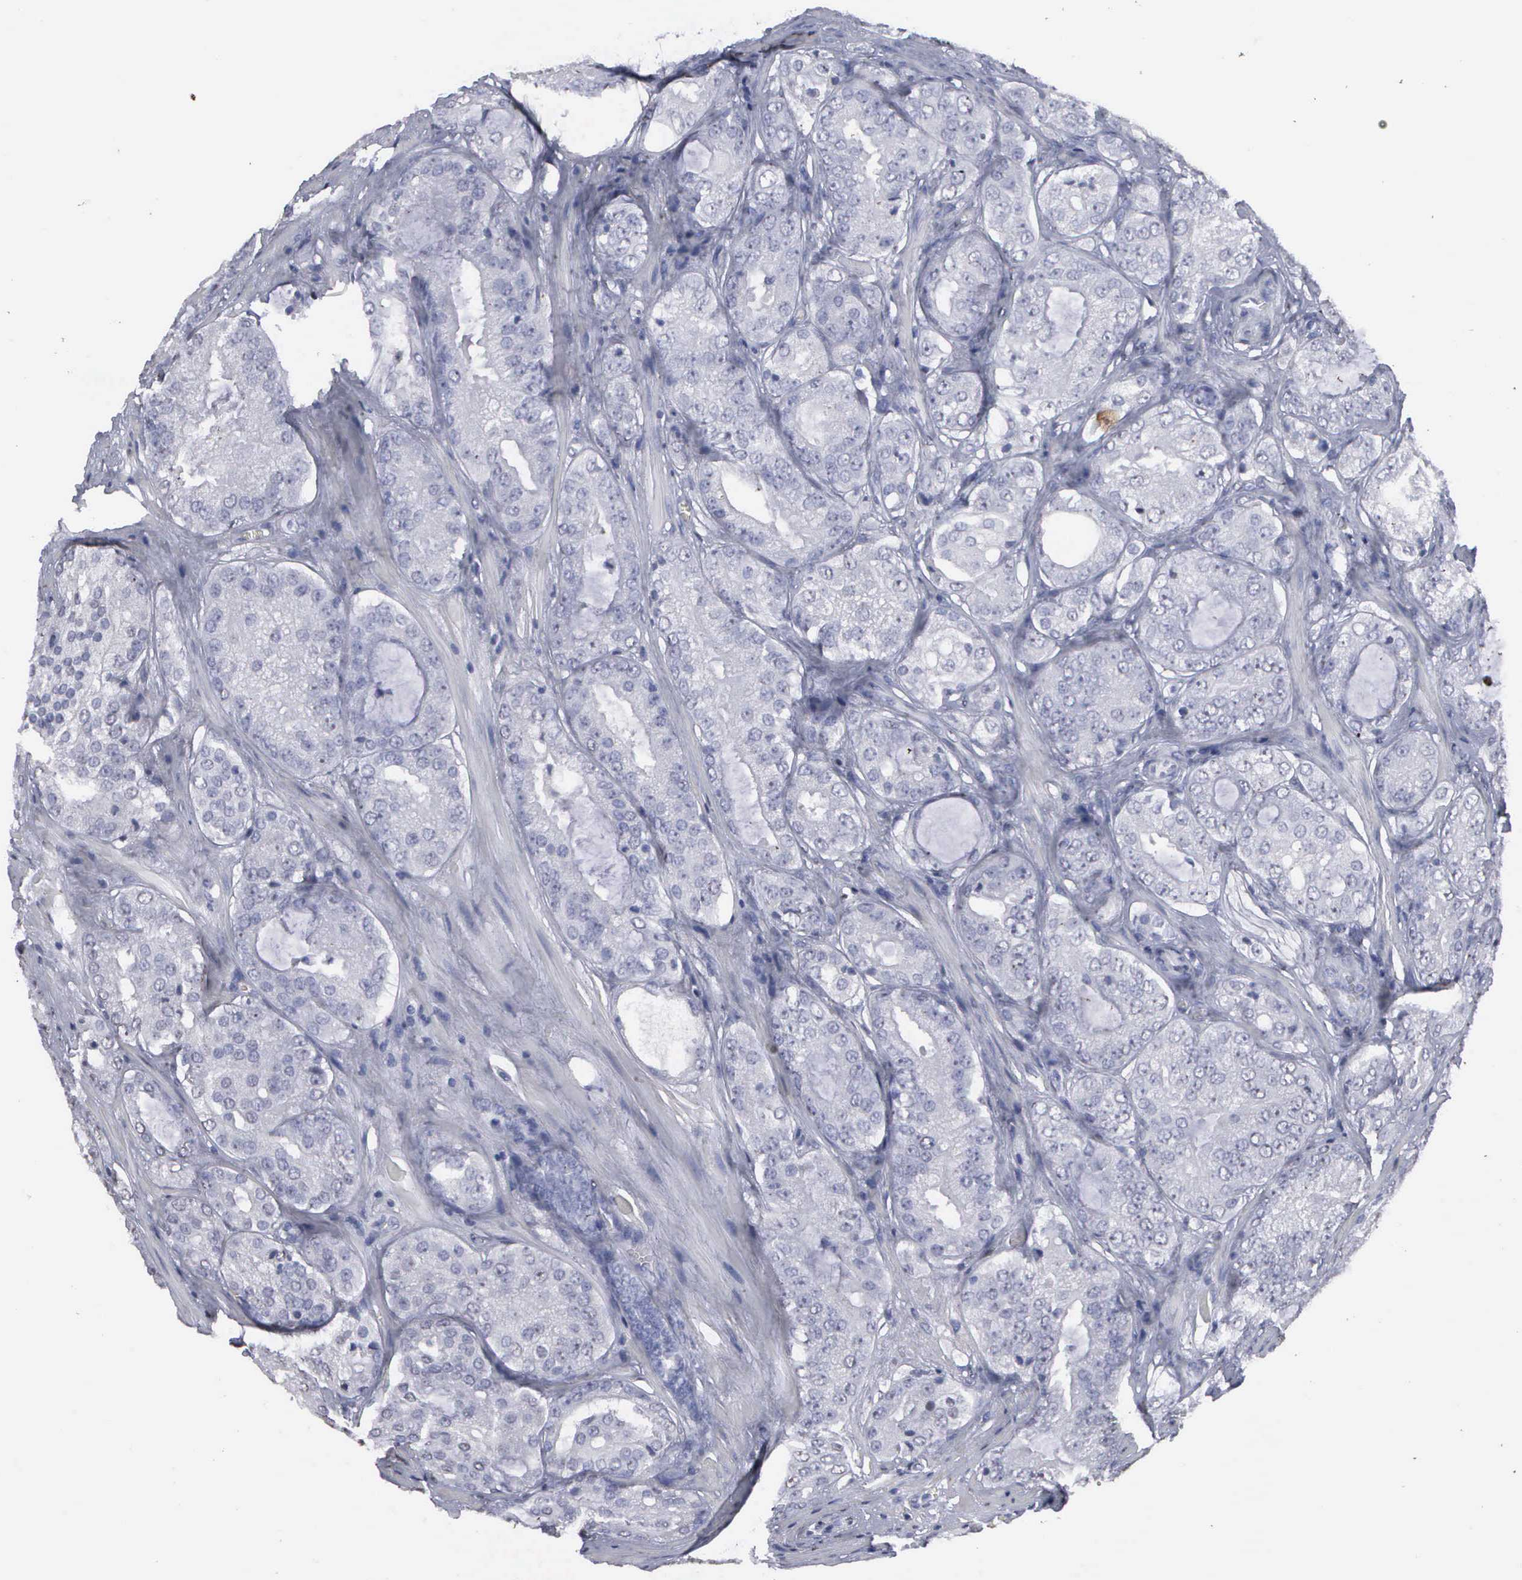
{"staining": {"intensity": "negative", "quantity": "none", "location": "none"}, "tissue": "prostate cancer", "cell_type": "Tumor cells", "image_type": "cancer", "snomed": [{"axis": "morphology", "description": "Adenocarcinoma, Medium grade"}, {"axis": "topography", "description": "Prostate"}], "caption": "Tumor cells show no significant protein expression in adenocarcinoma (medium-grade) (prostate). The staining was performed using DAB (3,3'-diaminobenzidine) to visualize the protein expression in brown, while the nuclei were stained in blue with hematoxylin (Magnification: 20x).", "gene": "KIAA0586", "patient": {"sex": "male", "age": 60}}